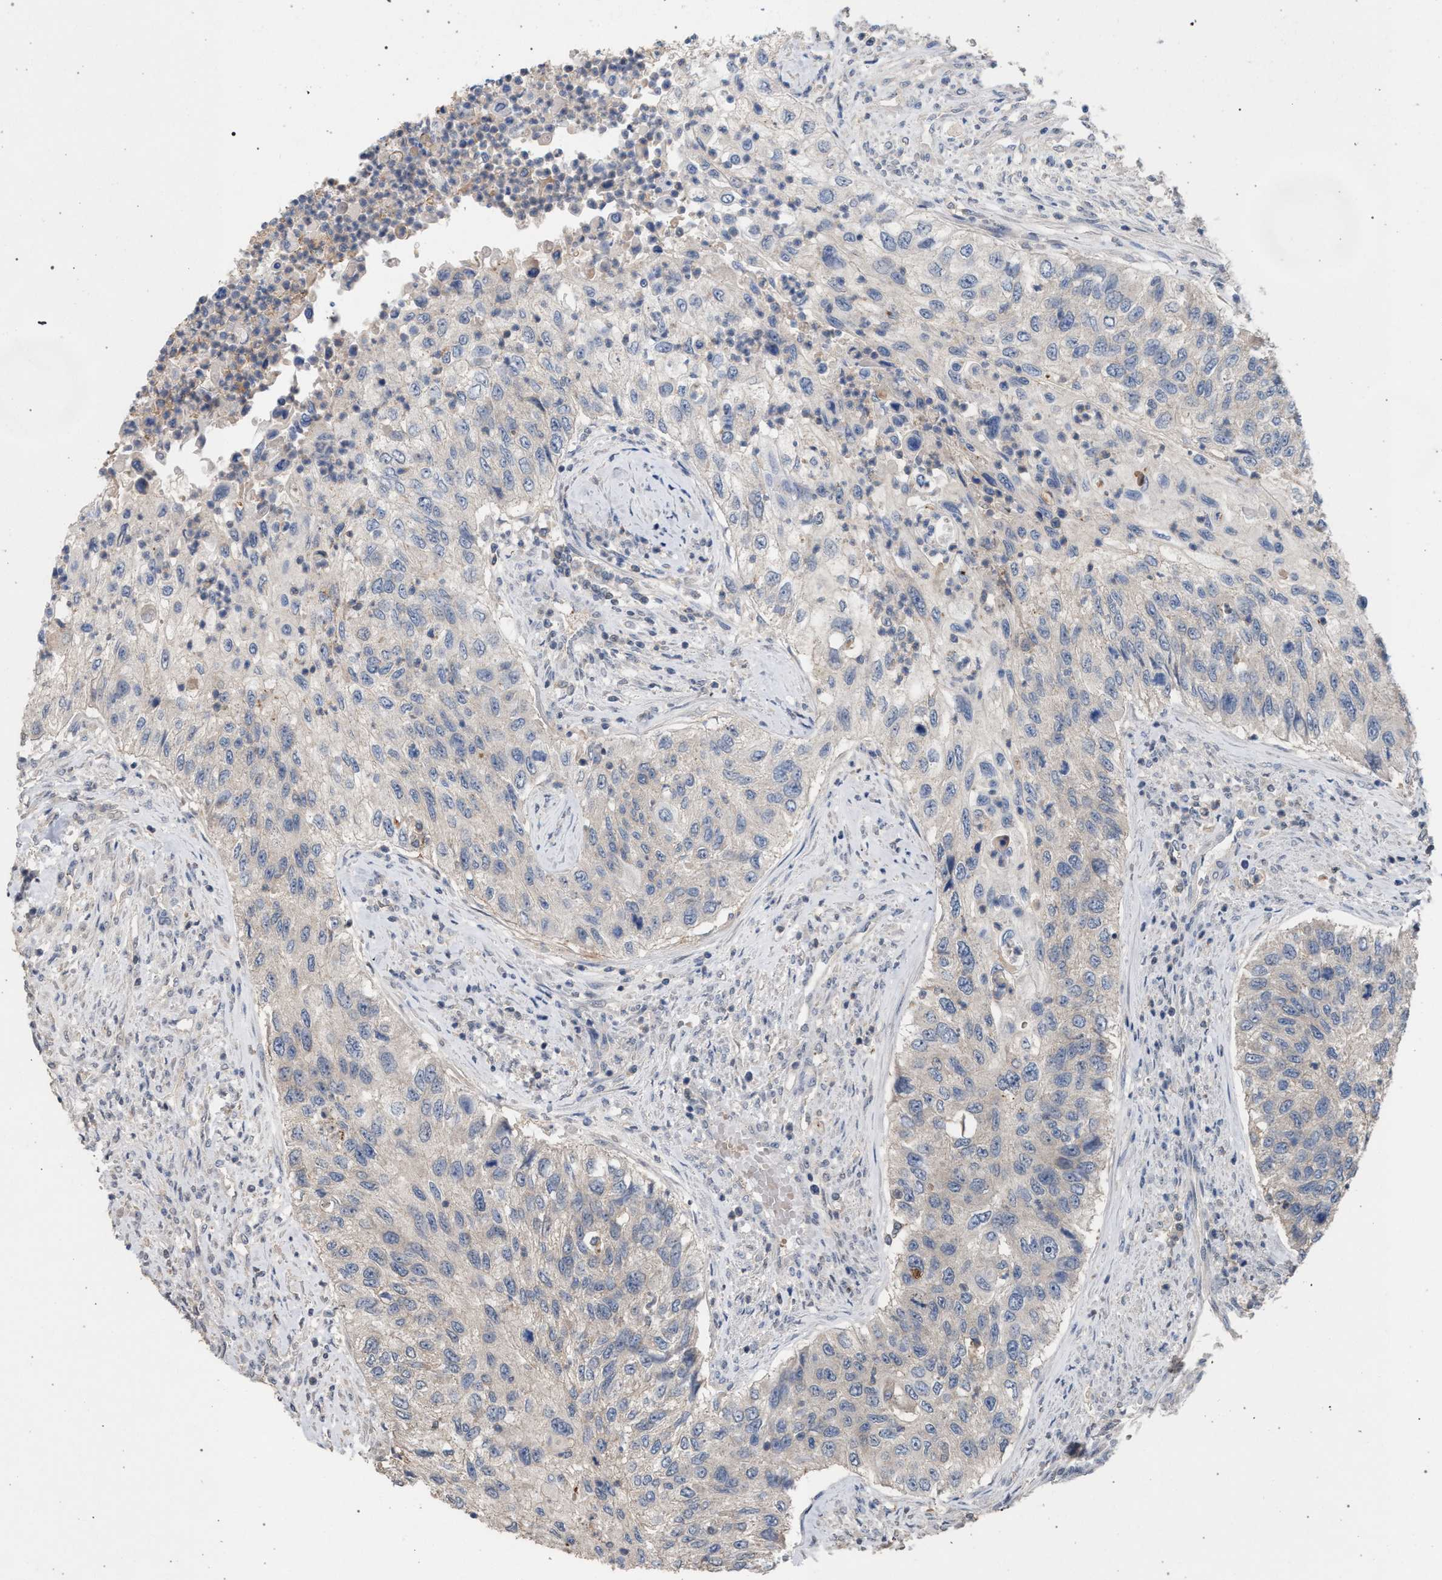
{"staining": {"intensity": "weak", "quantity": "<25%", "location": "cytoplasmic/membranous"}, "tissue": "urothelial cancer", "cell_type": "Tumor cells", "image_type": "cancer", "snomed": [{"axis": "morphology", "description": "Urothelial carcinoma, High grade"}, {"axis": "topography", "description": "Urinary bladder"}], "caption": "IHC histopathology image of neoplastic tissue: human urothelial carcinoma (high-grade) stained with DAB (3,3'-diaminobenzidine) demonstrates no significant protein expression in tumor cells. (DAB IHC, high magnification).", "gene": "TECPR1", "patient": {"sex": "female", "age": 60}}